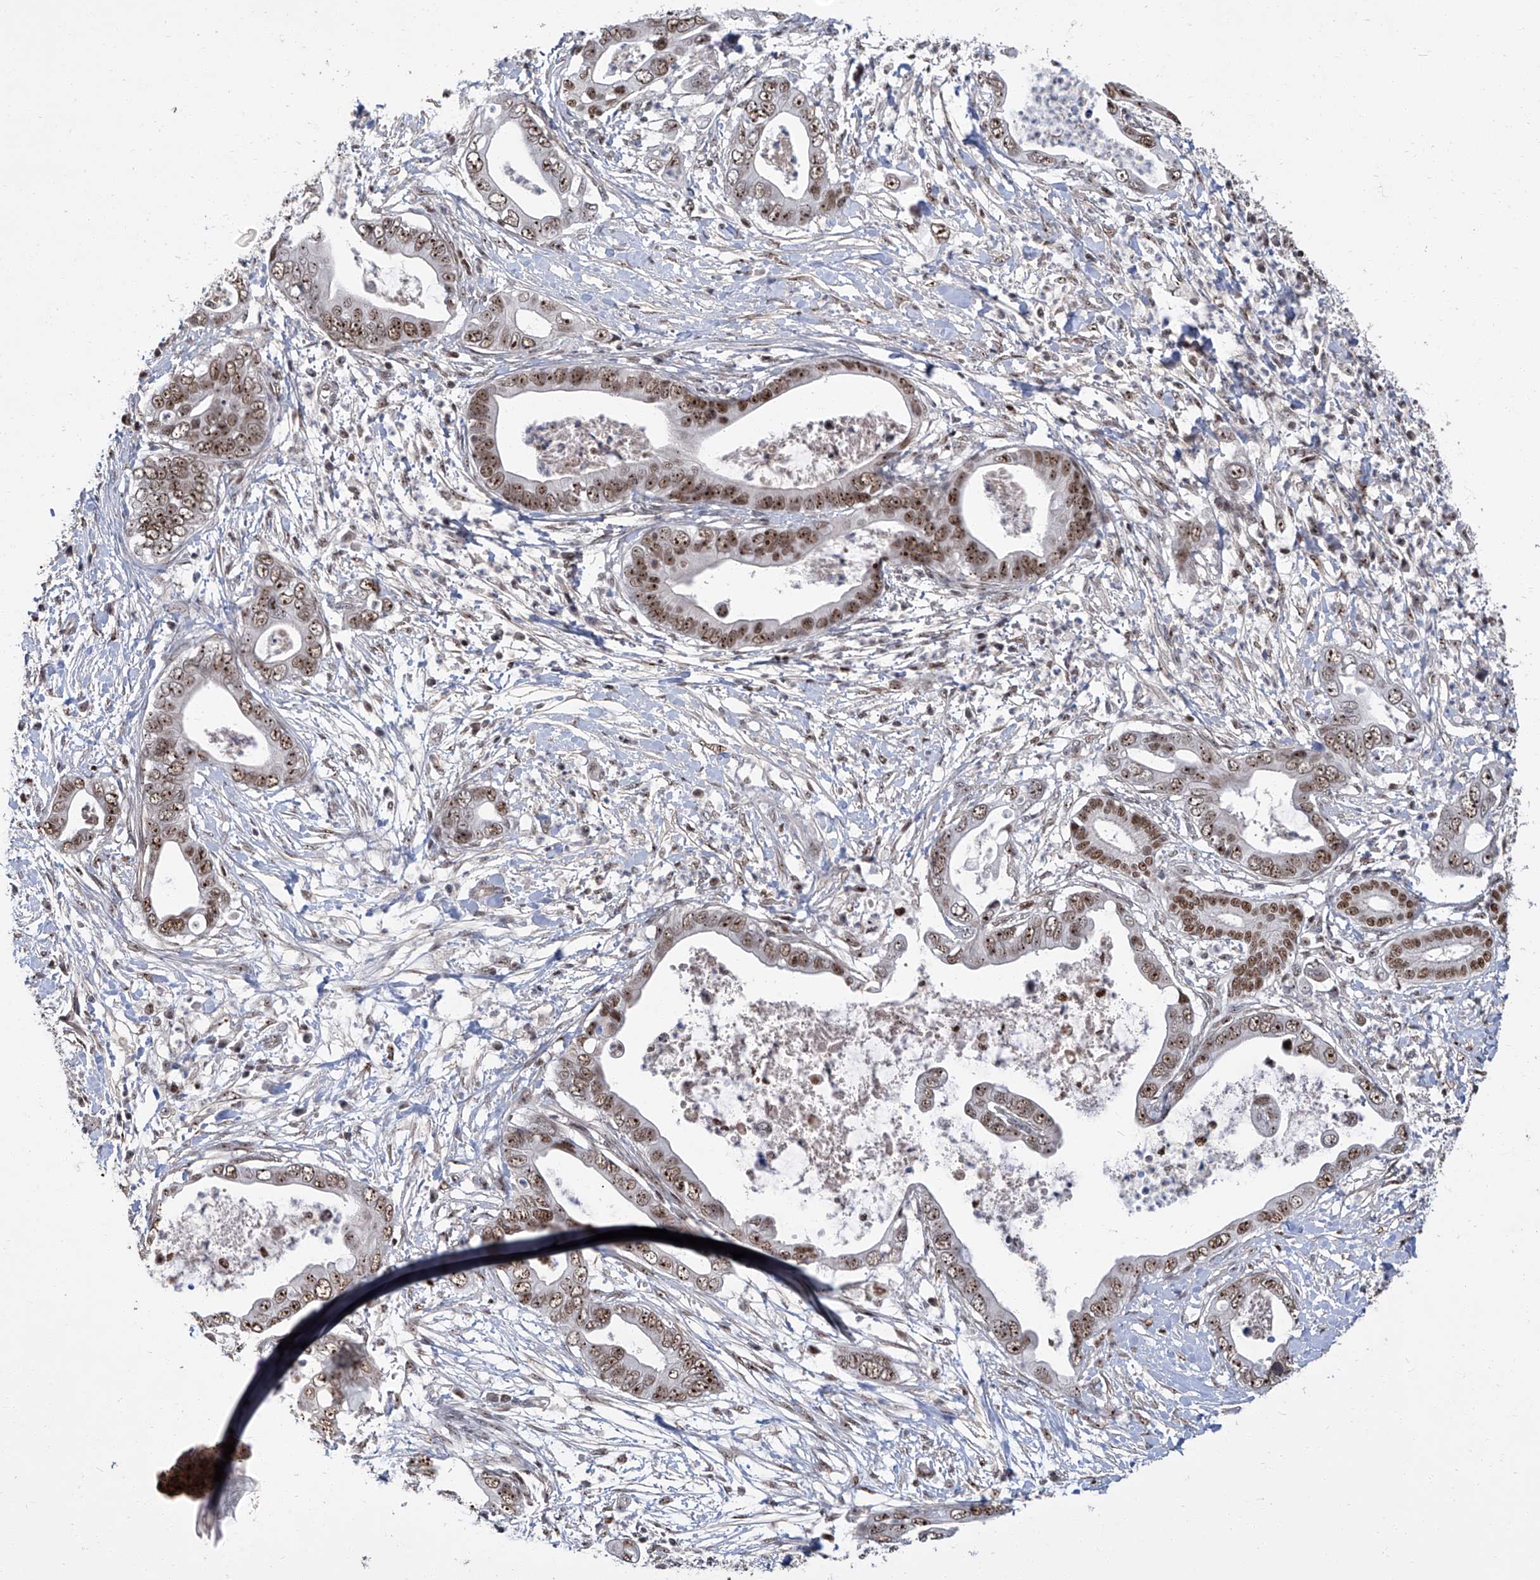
{"staining": {"intensity": "moderate", "quantity": ">75%", "location": "nuclear"}, "tissue": "pancreatic cancer", "cell_type": "Tumor cells", "image_type": "cancer", "snomed": [{"axis": "morphology", "description": "Adenocarcinoma, NOS"}, {"axis": "topography", "description": "Pancreas"}], "caption": "This is an image of immunohistochemistry staining of pancreatic cancer (adenocarcinoma), which shows moderate positivity in the nuclear of tumor cells.", "gene": "CMTR1", "patient": {"sex": "male", "age": 75}}